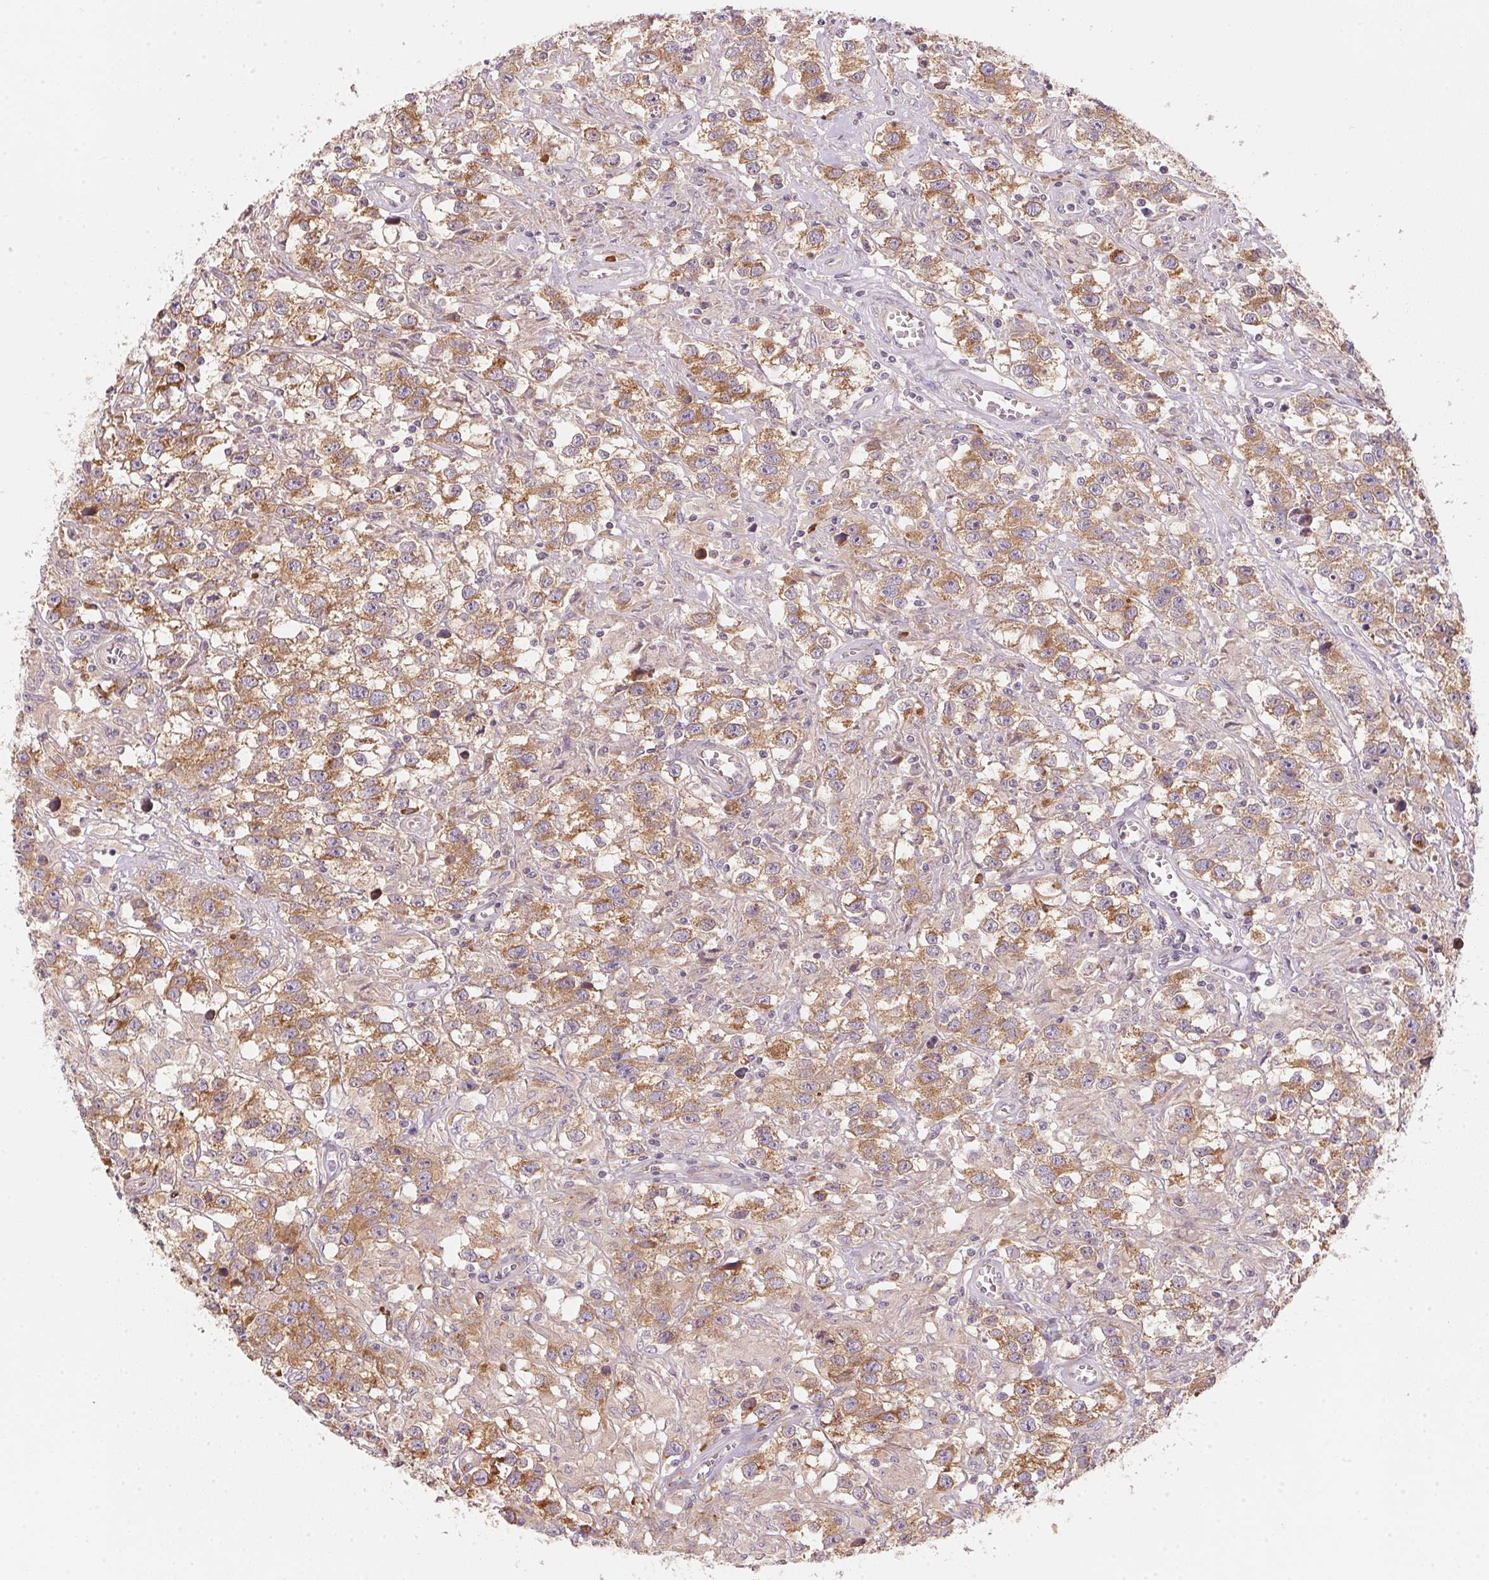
{"staining": {"intensity": "moderate", "quantity": ">75%", "location": "cytoplasmic/membranous"}, "tissue": "testis cancer", "cell_type": "Tumor cells", "image_type": "cancer", "snomed": [{"axis": "morphology", "description": "Seminoma, NOS"}, {"axis": "topography", "description": "Testis"}], "caption": "A brown stain labels moderate cytoplasmic/membranous staining of a protein in human testis seminoma tumor cells. Nuclei are stained in blue.", "gene": "BLOC1S2", "patient": {"sex": "male", "age": 43}}